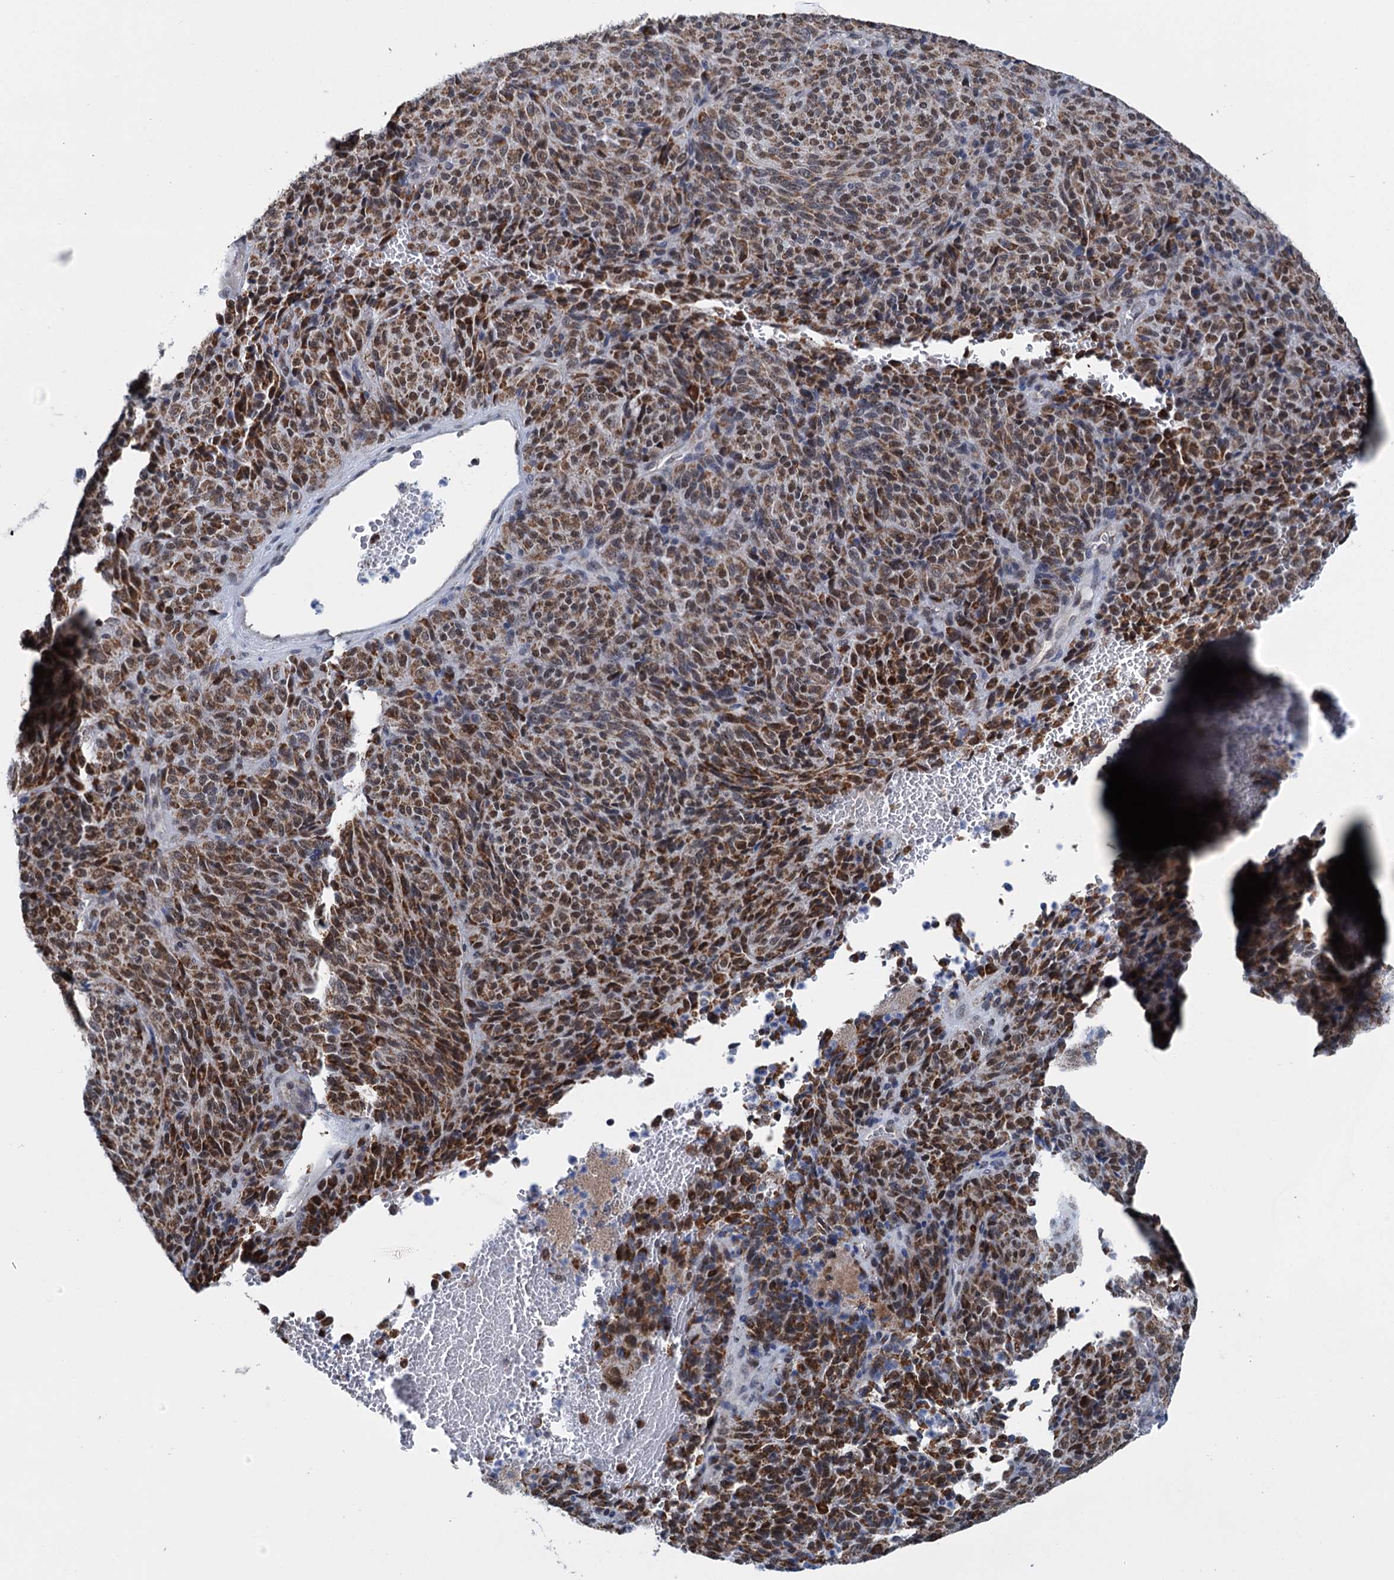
{"staining": {"intensity": "moderate", "quantity": ">75%", "location": "cytoplasmic/membranous,nuclear"}, "tissue": "melanoma", "cell_type": "Tumor cells", "image_type": "cancer", "snomed": [{"axis": "morphology", "description": "Malignant melanoma, Metastatic site"}, {"axis": "topography", "description": "Brain"}], "caption": "Human malignant melanoma (metastatic site) stained with a protein marker displays moderate staining in tumor cells.", "gene": "MORN3", "patient": {"sex": "female", "age": 56}}